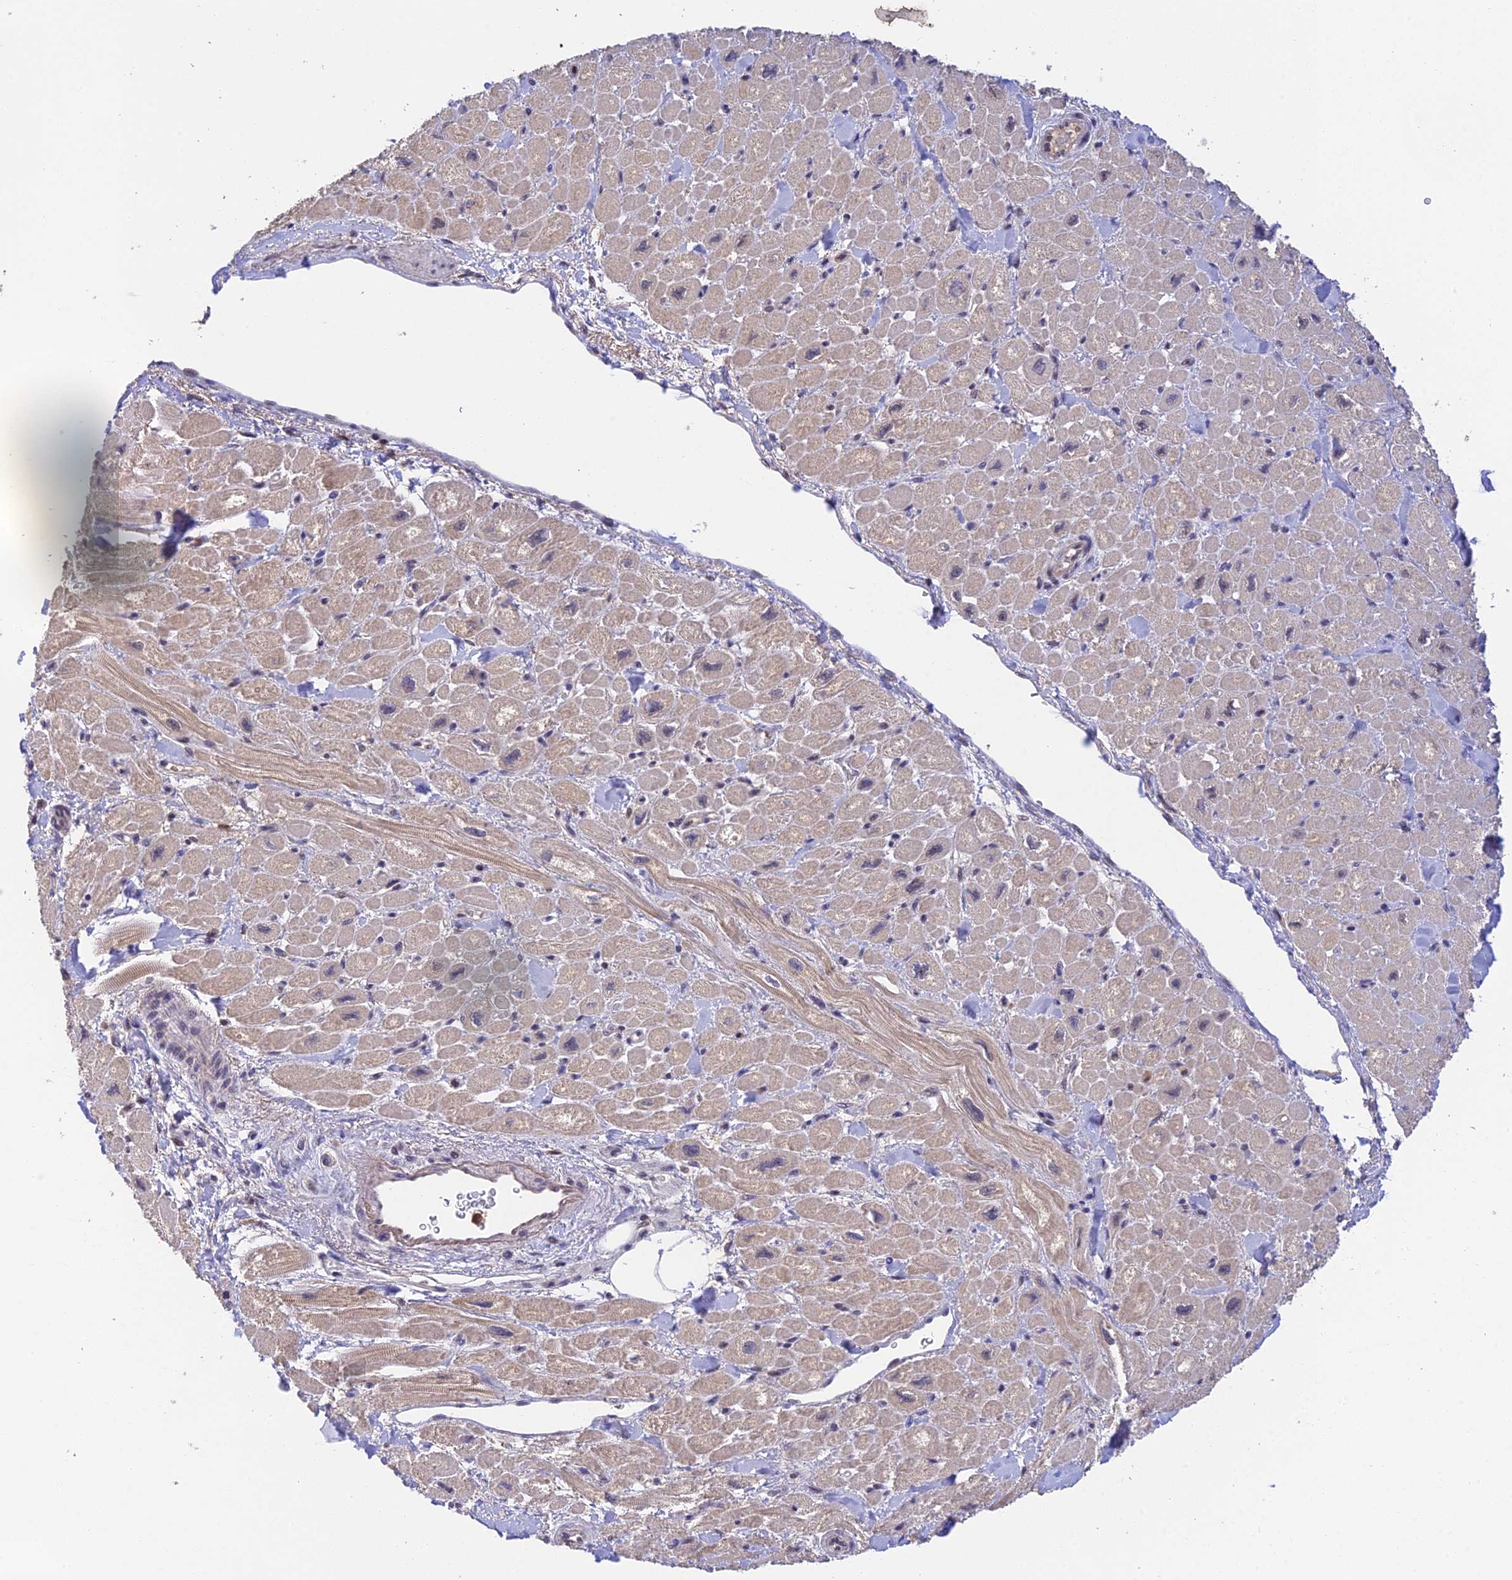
{"staining": {"intensity": "weak", "quantity": "25%-75%", "location": "cytoplasmic/membranous"}, "tissue": "heart muscle", "cell_type": "Cardiomyocytes", "image_type": "normal", "snomed": [{"axis": "morphology", "description": "Normal tissue, NOS"}, {"axis": "topography", "description": "Heart"}], "caption": "Protein expression analysis of benign human heart muscle reveals weak cytoplasmic/membranous expression in about 25%-75% of cardiomyocytes. The staining is performed using DAB (3,3'-diaminobenzidine) brown chromogen to label protein expression. The nuclei are counter-stained blue using hematoxylin.", "gene": "PEX16", "patient": {"sex": "male", "age": 65}}